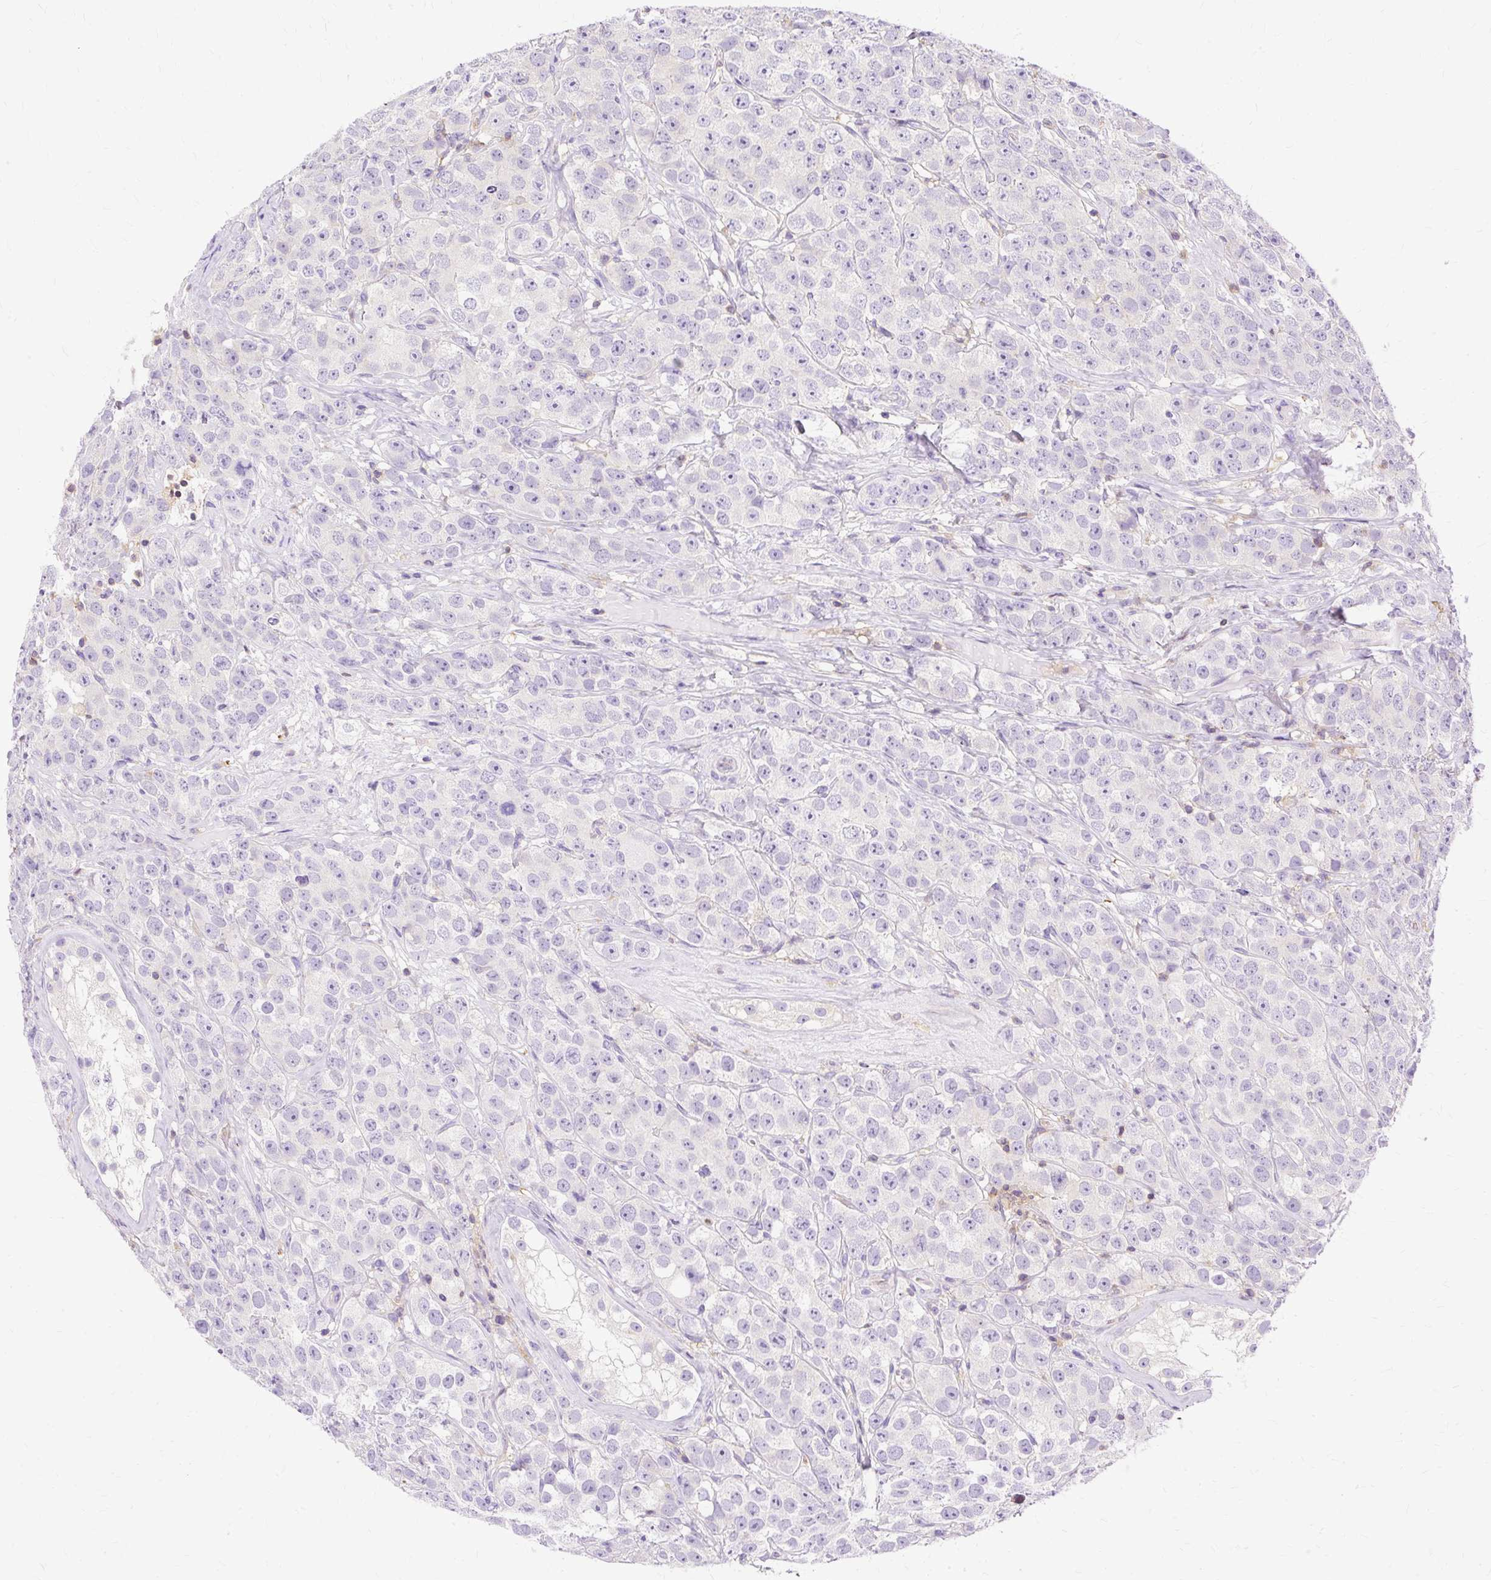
{"staining": {"intensity": "negative", "quantity": "none", "location": "none"}, "tissue": "testis cancer", "cell_type": "Tumor cells", "image_type": "cancer", "snomed": [{"axis": "morphology", "description": "Seminoma, NOS"}, {"axis": "topography", "description": "Testis"}], "caption": "Immunohistochemical staining of testis cancer displays no significant expression in tumor cells.", "gene": "TWF2", "patient": {"sex": "male", "age": 28}}